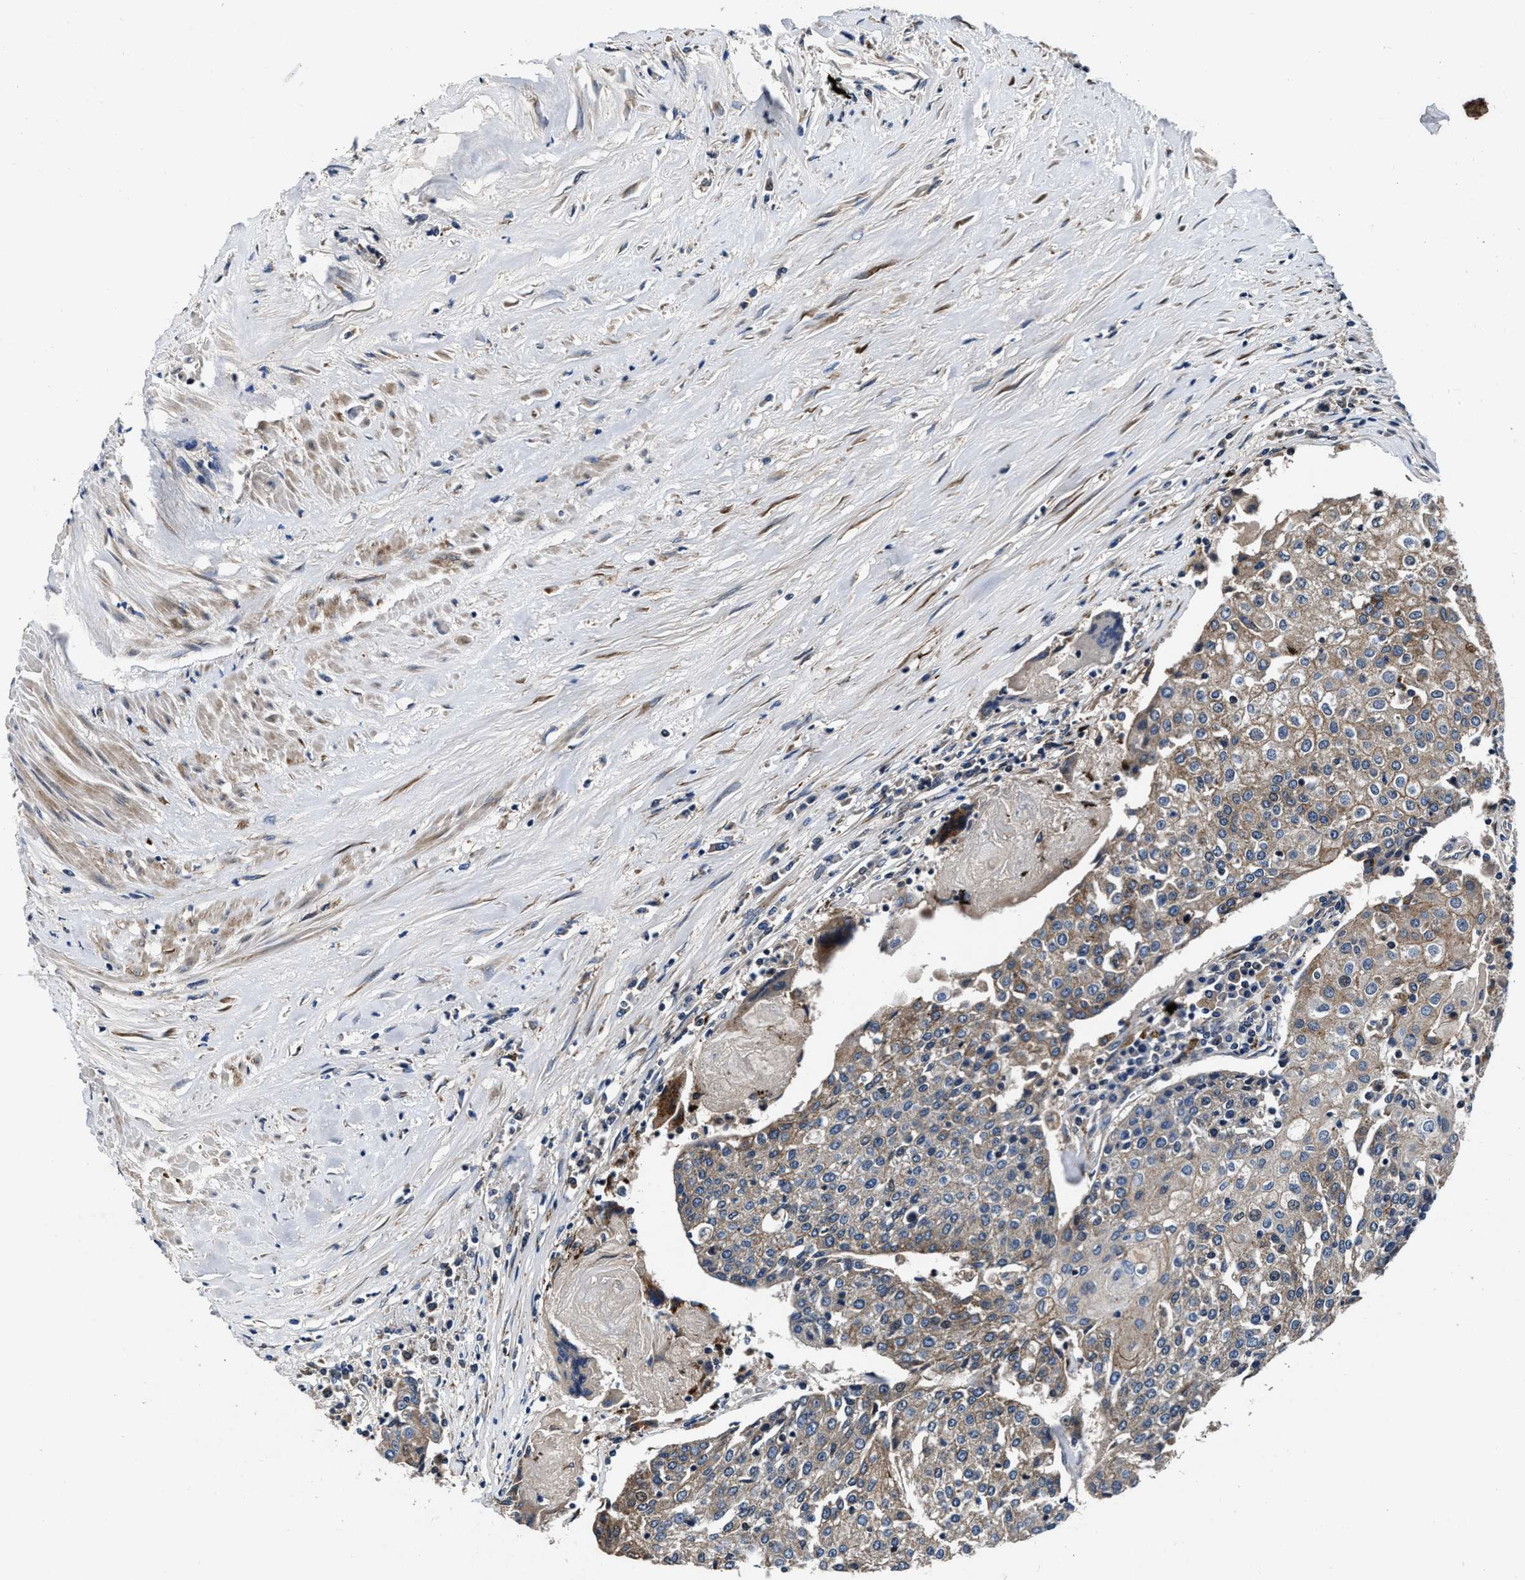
{"staining": {"intensity": "moderate", "quantity": "25%-75%", "location": "cytoplasmic/membranous"}, "tissue": "urothelial cancer", "cell_type": "Tumor cells", "image_type": "cancer", "snomed": [{"axis": "morphology", "description": "Urothelial carcinoma, High grade"}, {"axis": "topography", "description": "Urinary bladder"}], "caption": "Immunohistochemical staining of human high-grade urothelial carcinoma displays medium levels of moderate cytoplasmic/membranous expression in about 25%-75% of tumor cells. Nuclei are stained in blue.", "gene": "C2orf66", "patient": {"sex": "female", "age": 85}}